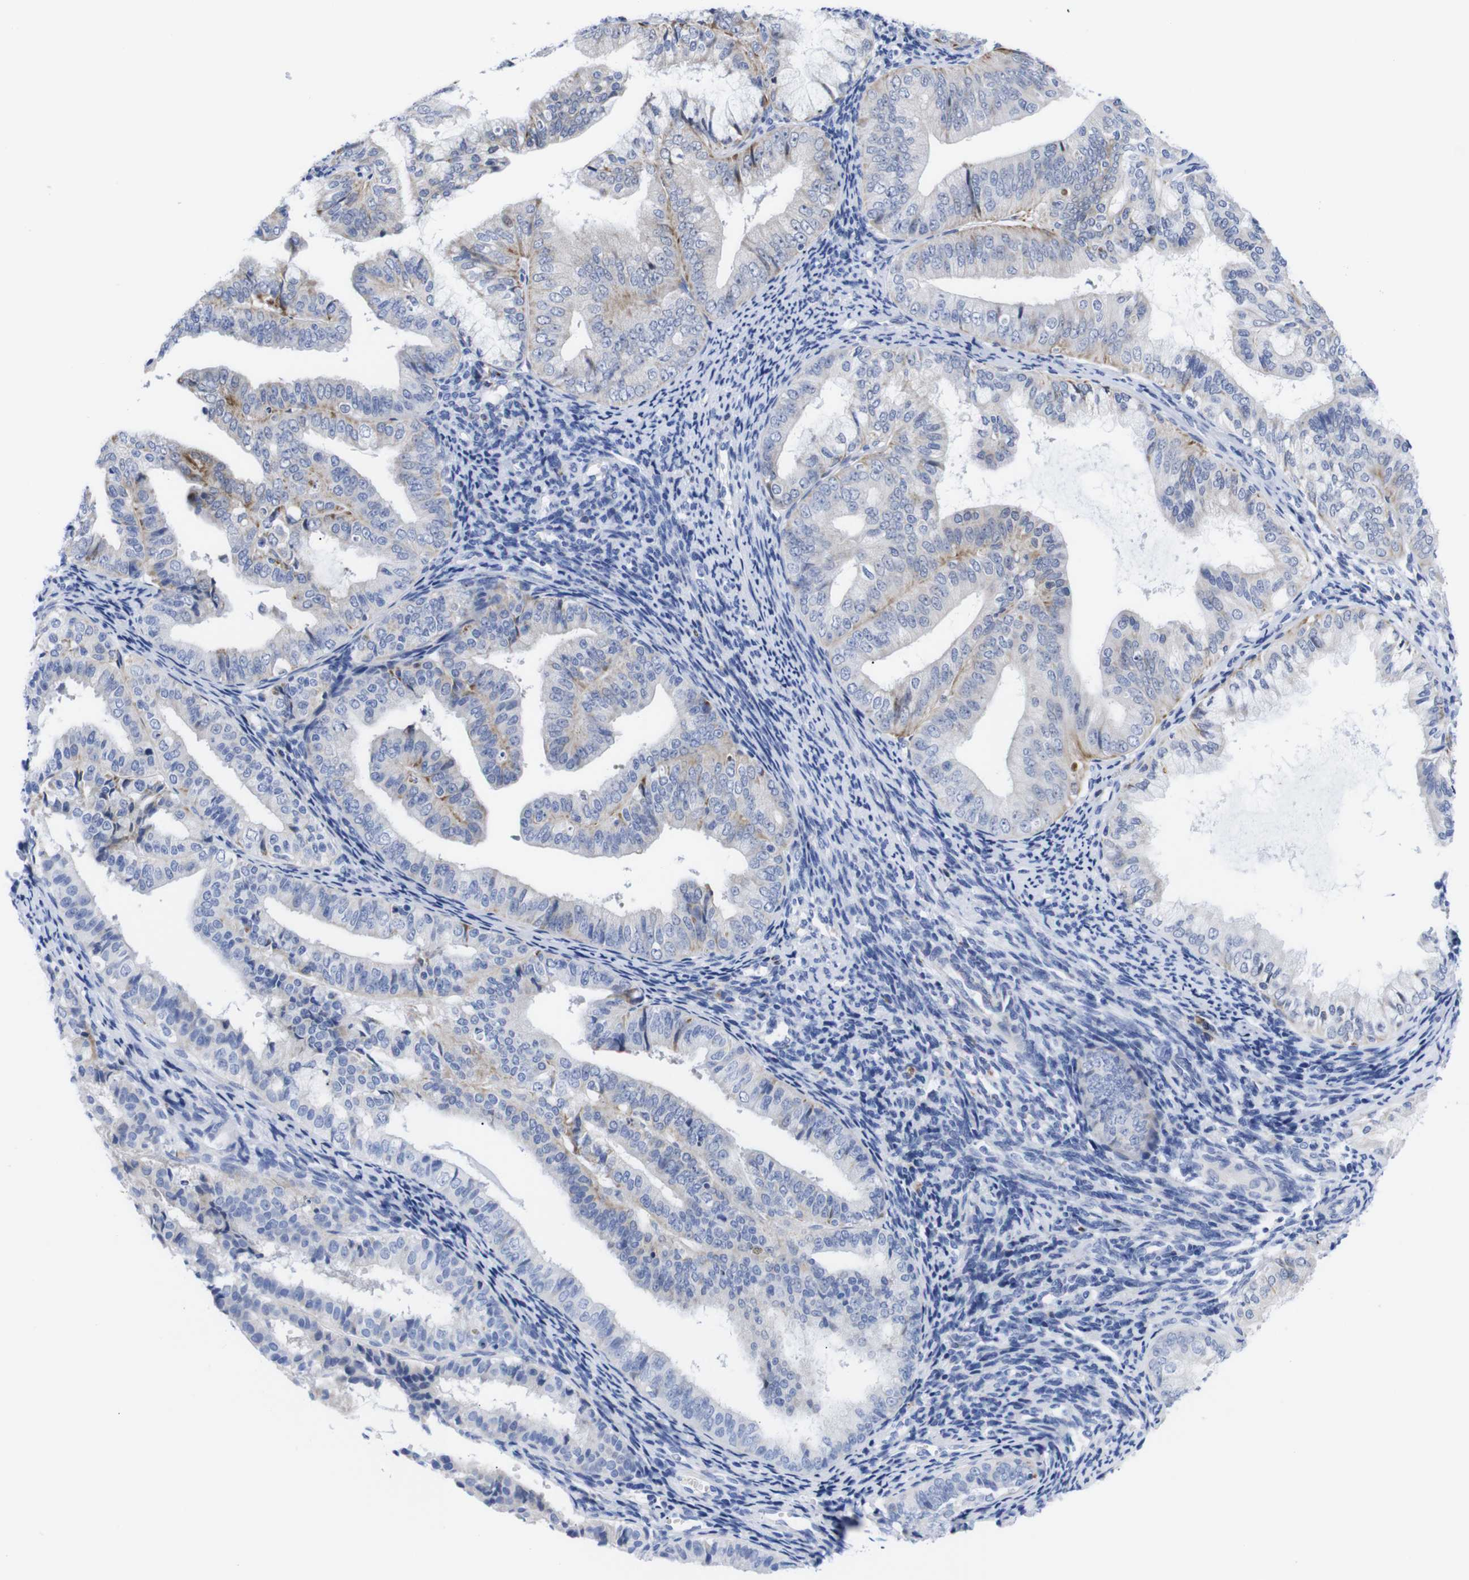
{"staining": {"intensity": "weak", "quantity": "<25%", "location": "cytoplasmic/membranous"}, "tissue": "endometrial cancer", "cell_type": "Tumor cells", "image_type": "cancer", "snomed": [{"axis": "morphology", "description": "Adenocarcinoma, NOS"}, {"axis": "topography", "description": "Endometrium"}], "caption": "IHC micrograph of endometrial cancer stained for a protein (brown), which reveals no staining in tumor cells. Nuclei are stained in blue.", "gene": "LRRC55", "patient": {"sex": "female", "age": 63}}